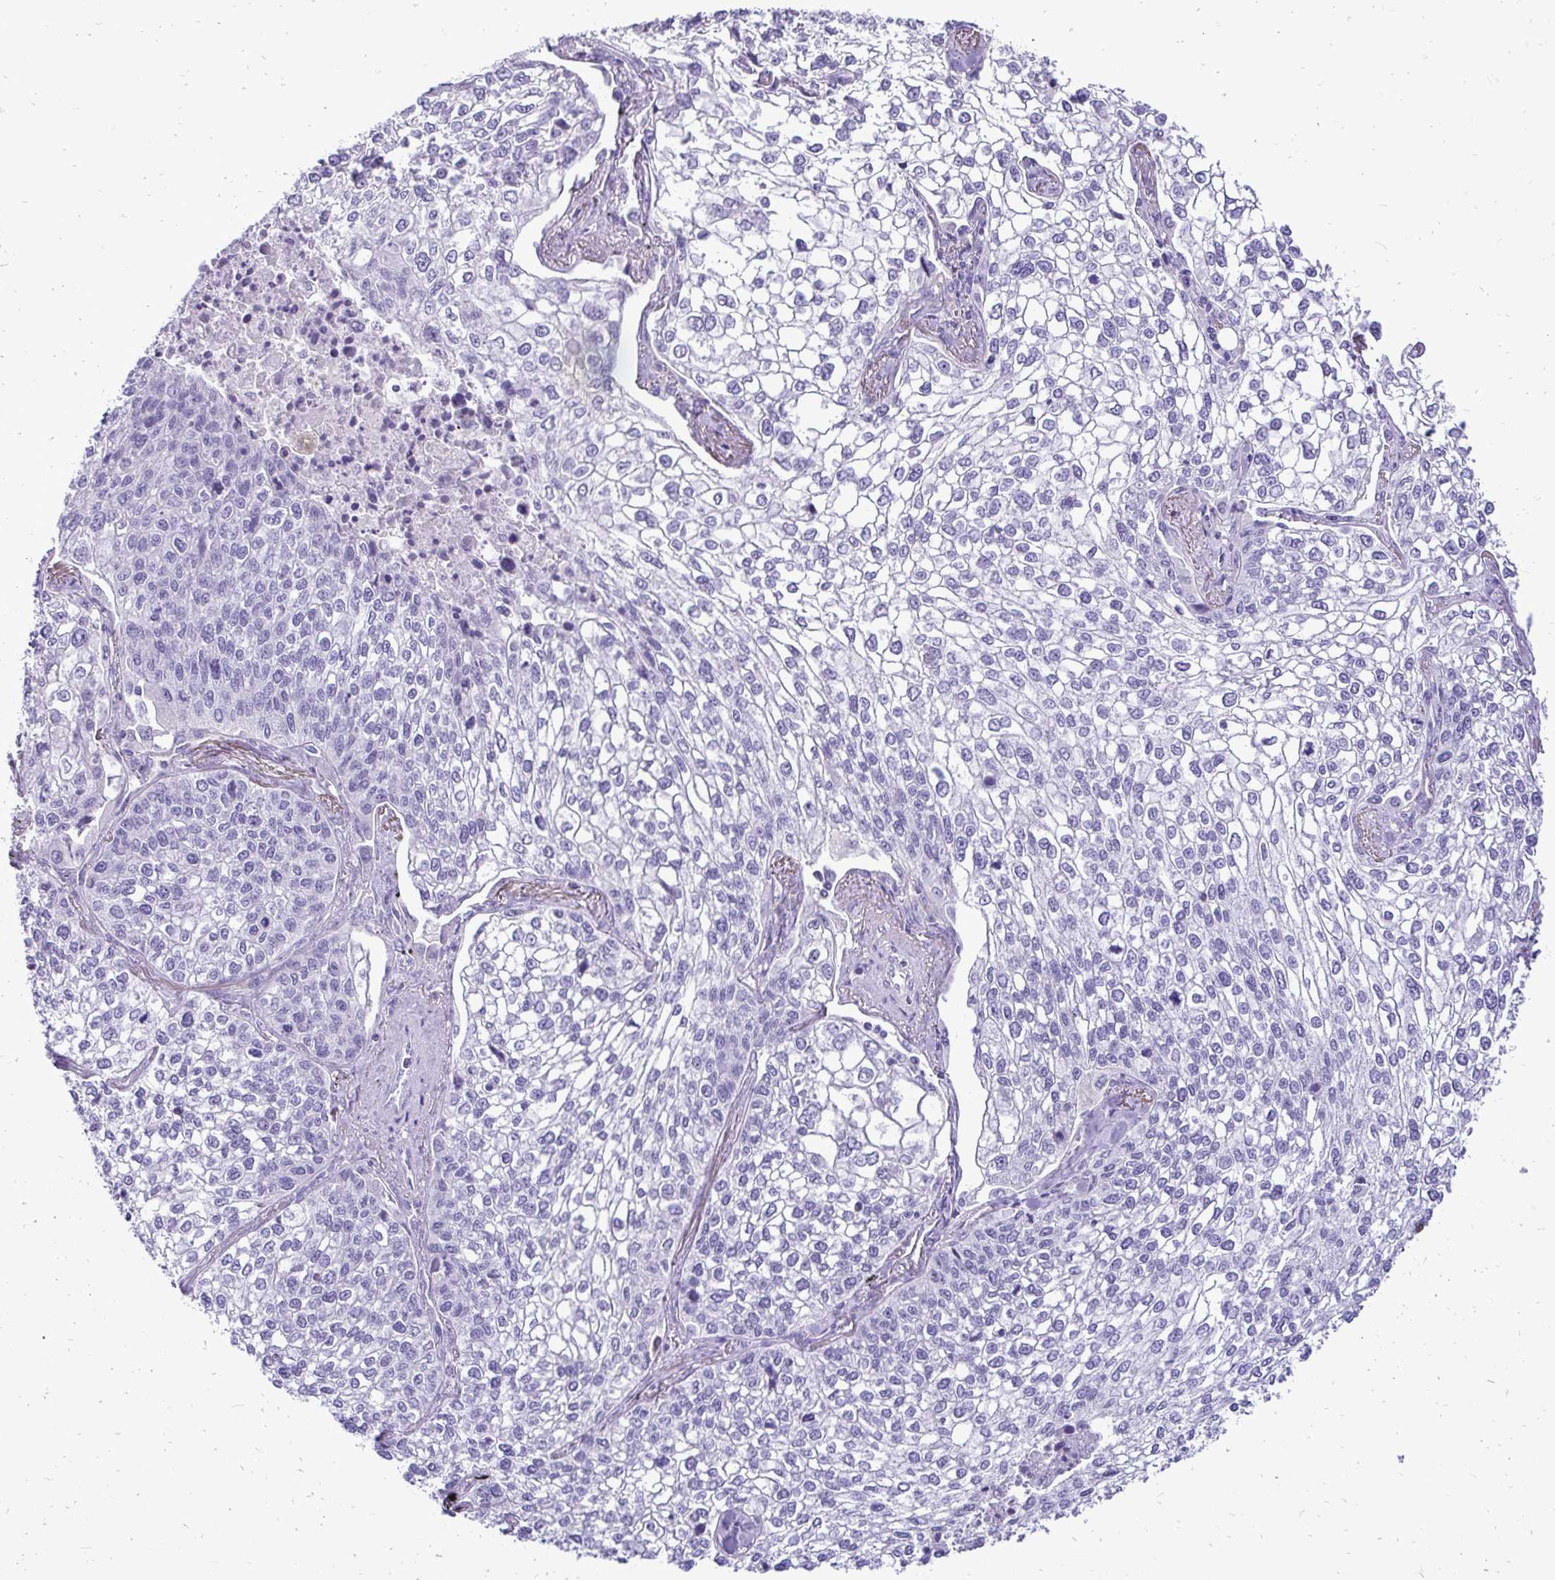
{"staining": {"intensity": "negative", "quantity": "none", "location": "none"}, "tissue": "lung cancer", "cell_type": "Tumor cells", "image_type": "cancer", "snomed": [{"axis": "morphology", "description": "Squamous cell carcinoma, NOS"}, {"axis": "topography", "description": "Lung"}], "caption": "An image of human lung cancer (squamous cell carcinoma) is negative for staining in tumor cells. (DAB (3,3'-diaminobenzidine) immunohistochemistry visualized using brightfield microscopy, high magnification).", "gene": "PELI3", "patient": {"sex": "male", "age": 74}}